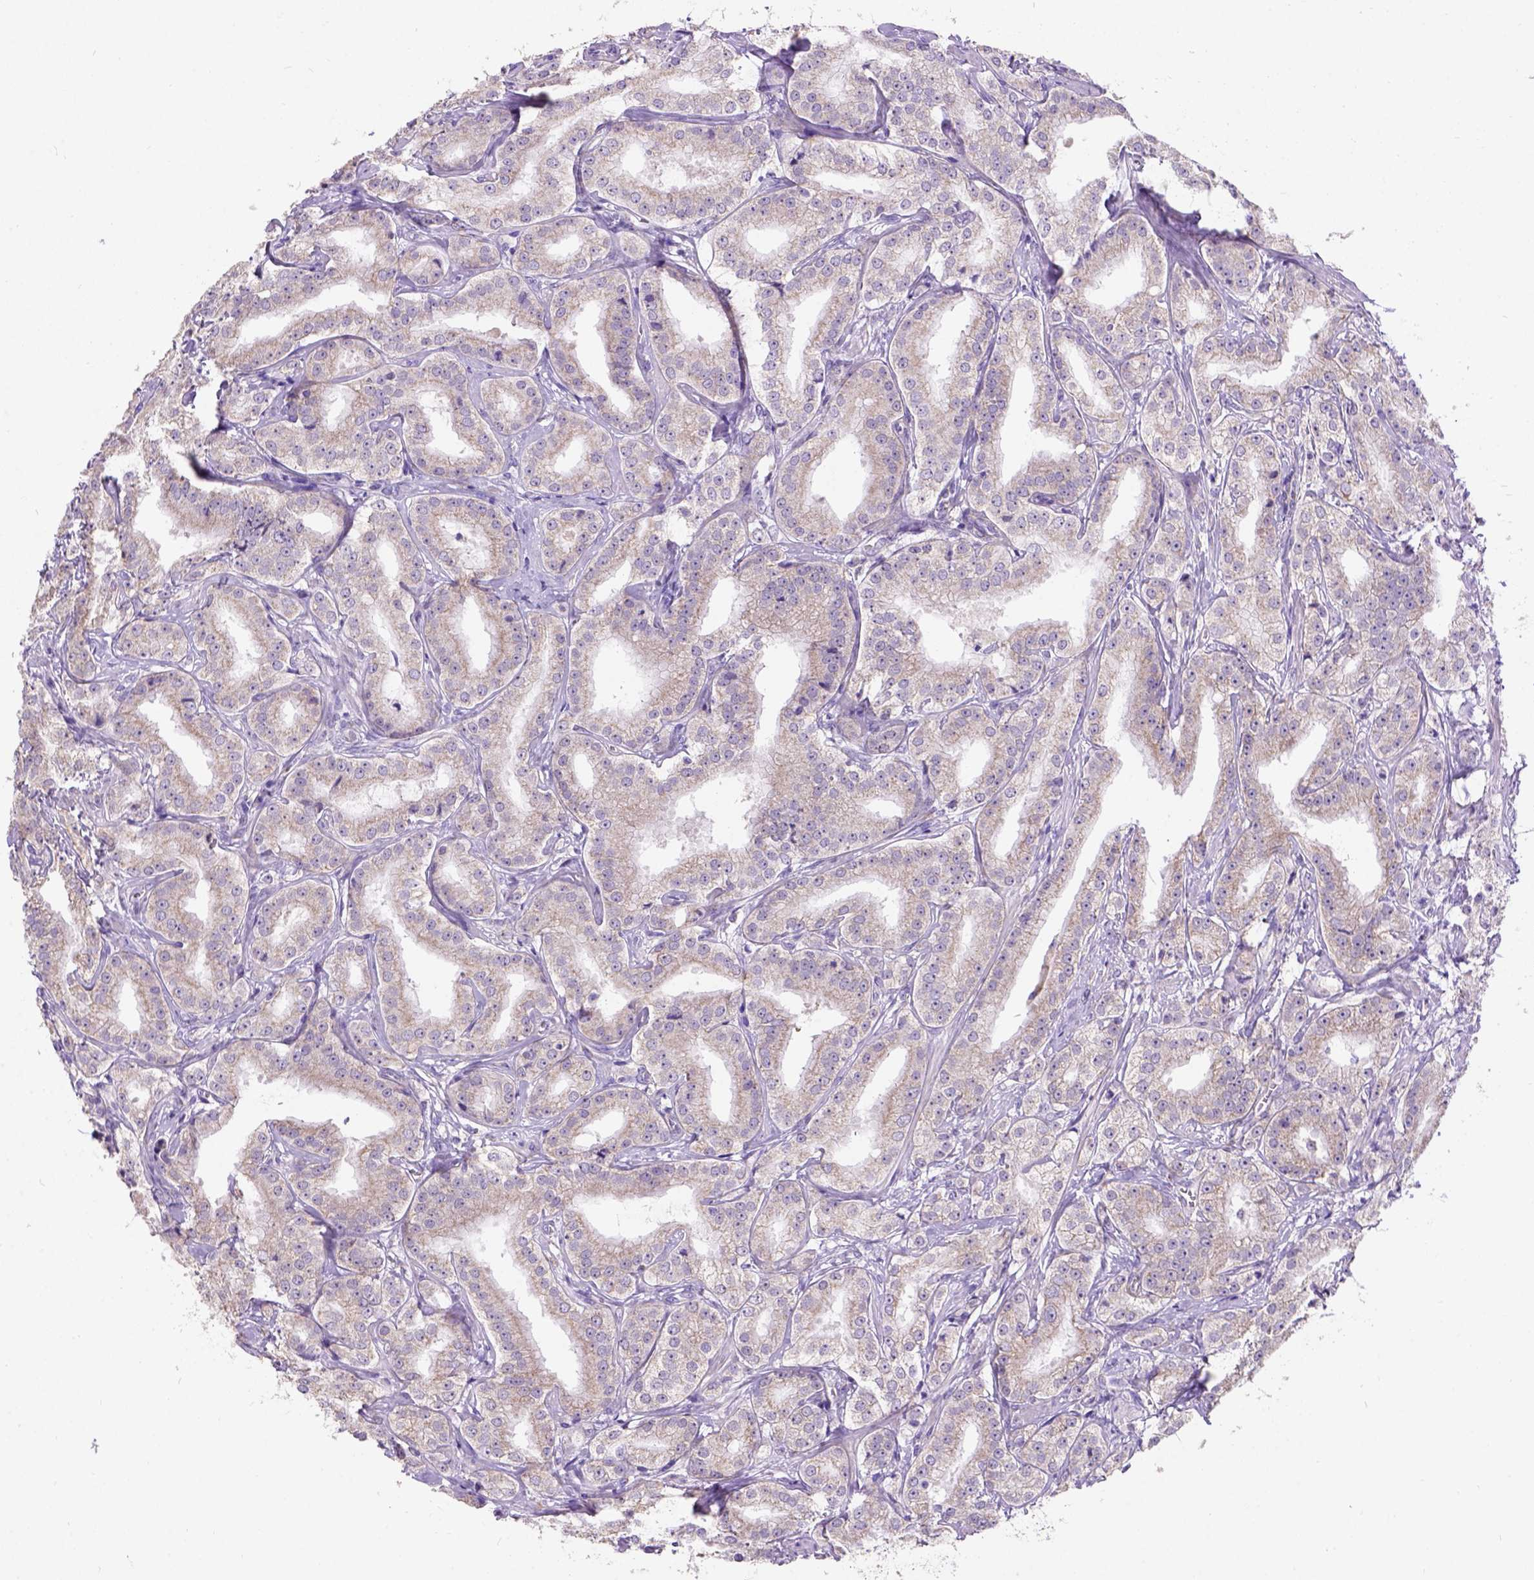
{"staining": {"intensity": "moderate", "quantity": "<25%", "location": "cytoplasmic/membranous"}, "tissue": "prostate cancer", "cell_type": "Tumor cells", "image_type": "cancer", "snomed": [{"axis": "morphology", "description": "Adenocarcinoma, High grade"}, {"axis": "topography", "description": "Prostate"}], "caption": "A photomicrograph showing moderate cytoplasmic/membranous staining in about <25% of tumor cells in prostate cancer (high-grade adenocarcinoma), as visualized by brown immunohistochemical staining.", "gene": "L2HGDH", "patient": {"sex": "male", "age": 64}}